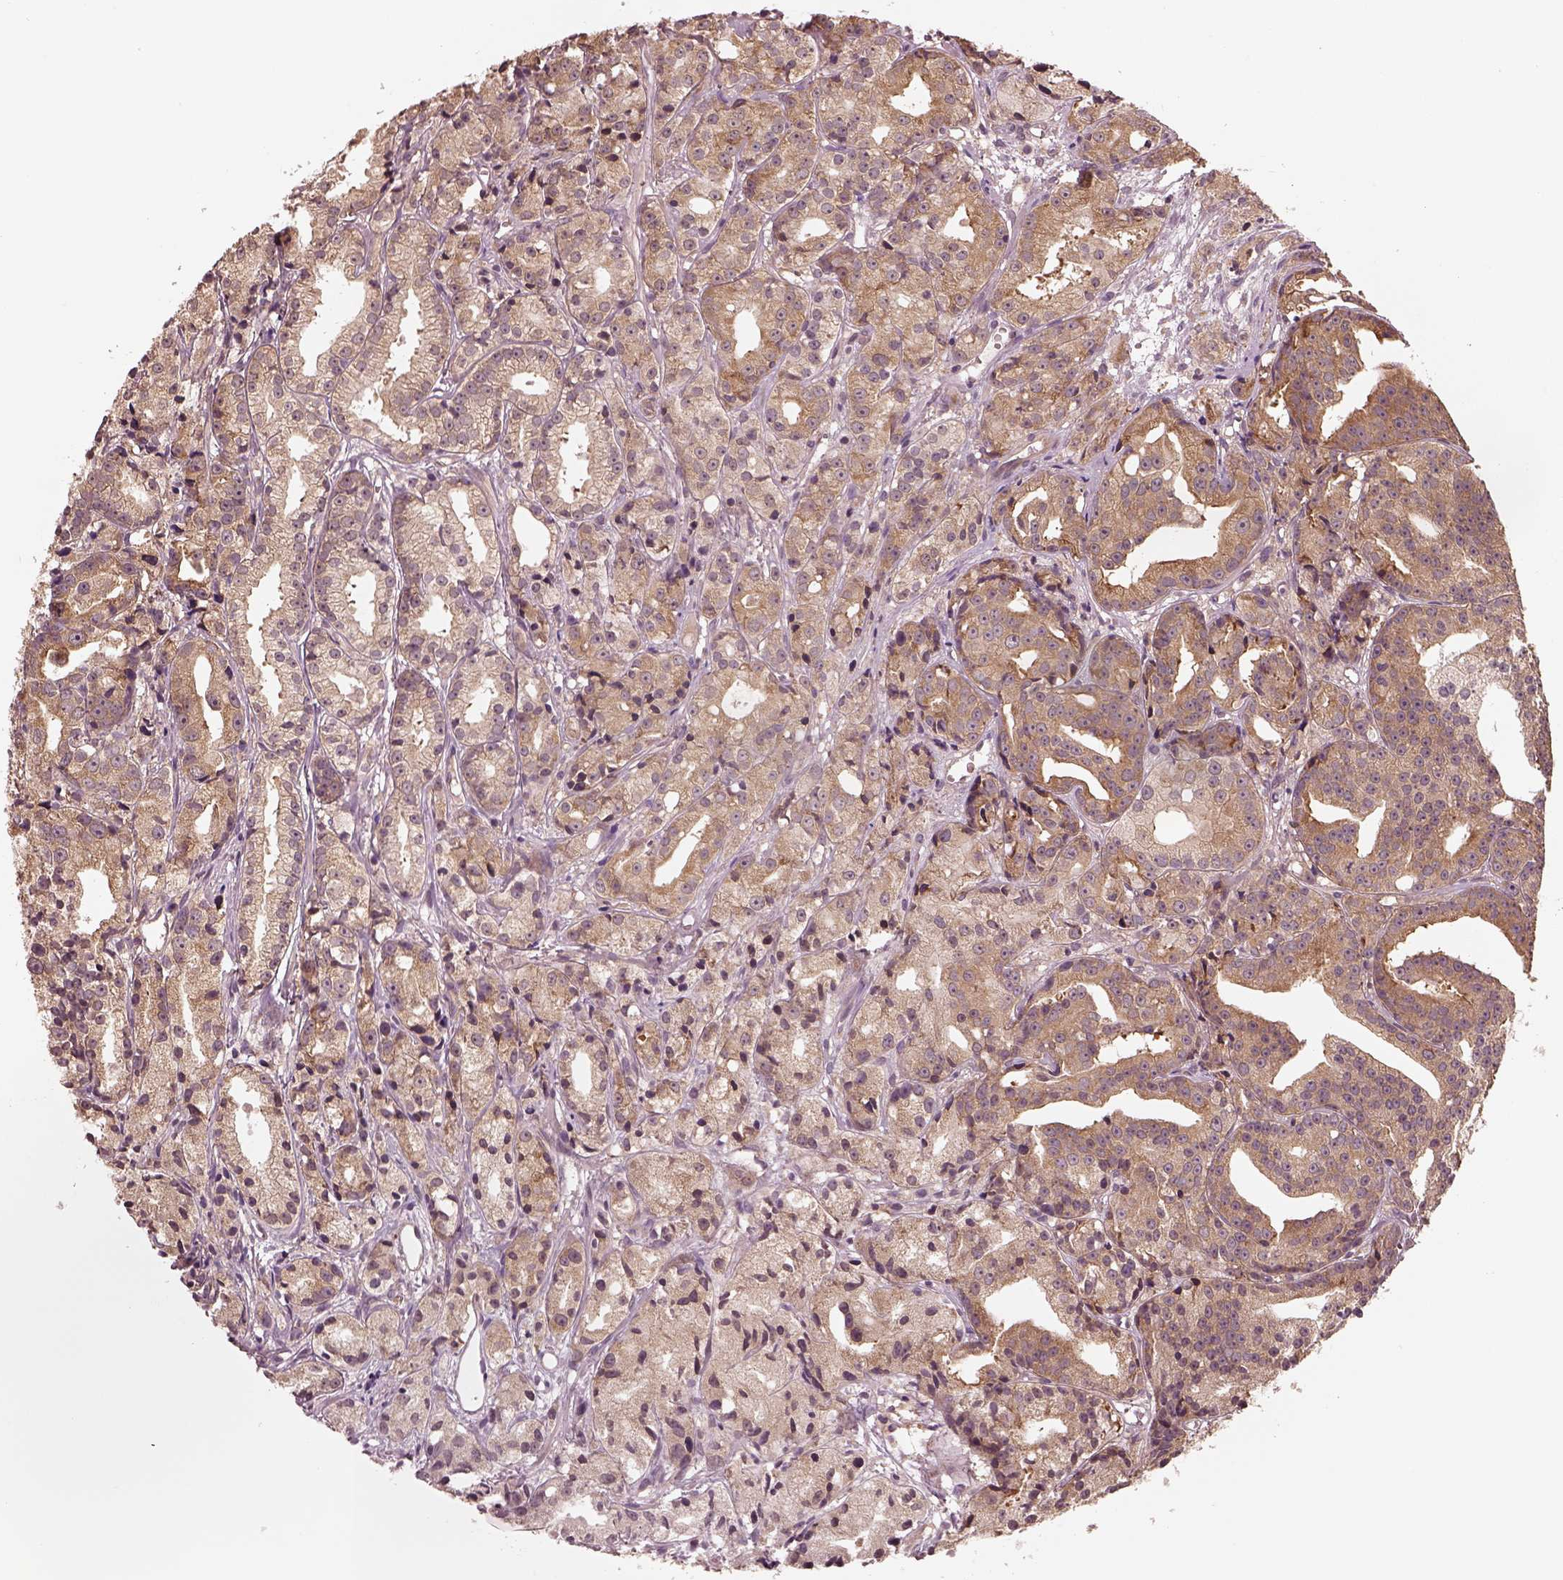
{"staining": {"intensity": "moderate", "quantity": ">75%", "location": "cytoplasmic/membranous"}, "tissue": "prostate cancer", "cell_type": "Tumor cells", "image_type": "cancer", "snomed": [{"axis": "morphology", "description": "Adenocarcinoma, Medium grade"}, {"axis": "topography", "description": "Prostate"}], "caption": "Tumor cells demonstrate moderate cytoplasmic/membranous staining in approximately >75% of cells in prostate cancer (adenocarcinoma (medium-grade)).", "gene": "RPS5", "patient": {"sex": "male", "age": 74}}